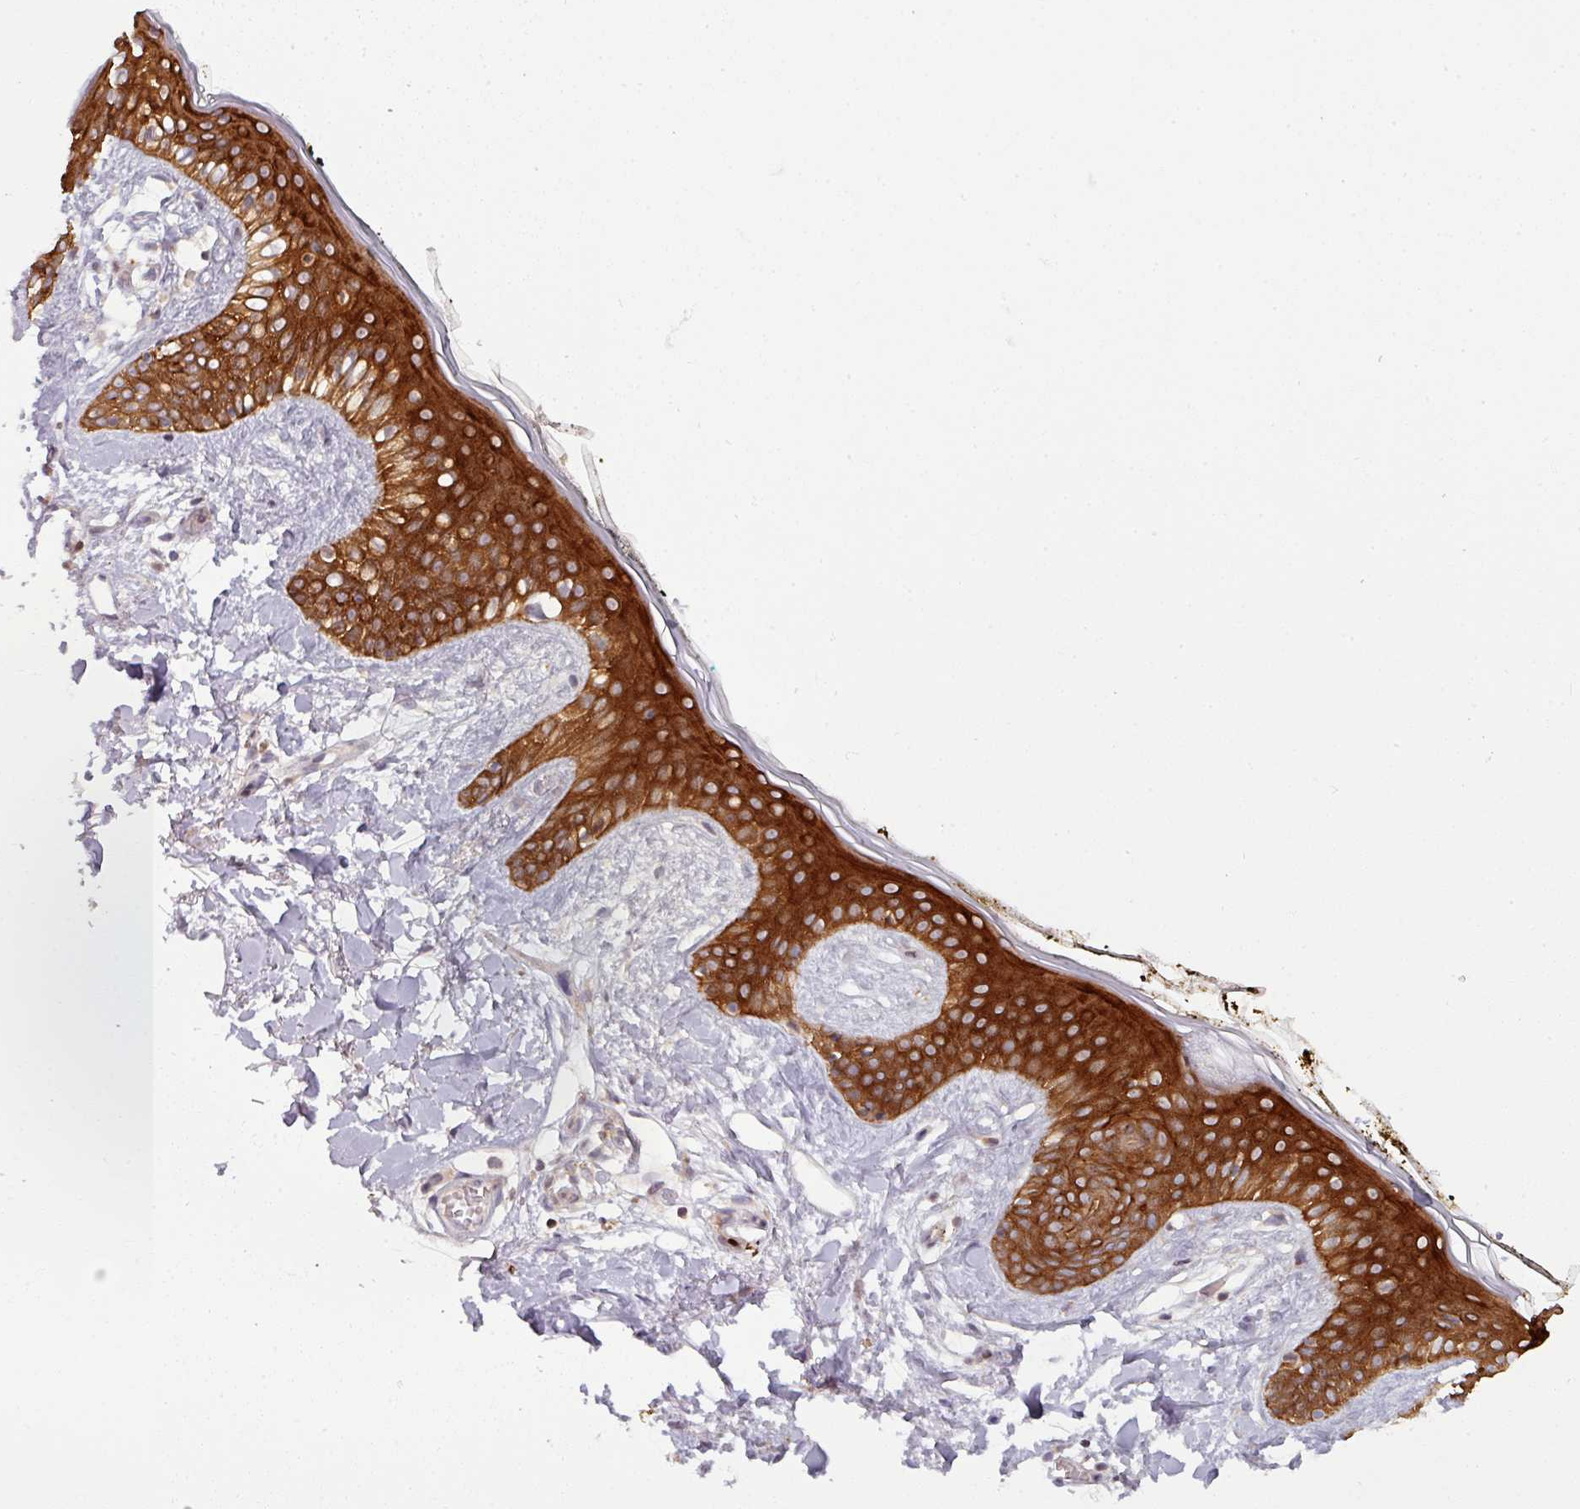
{"staining": {"intensity": "weak", "quantity": ">75%", "location": "cytoplasmic/membranous"}, "tissue": "skin", "cell_type": "Fibroblasts", "image_type": "normal", "snomed": [{"axis": "morphology", "description": "Normal tissue, NOS"}, {"axis": "topography", "description": "Skin"}], "caption": "This is an image of IHC staining of benign skin, which shows weak expression in the cytoplasmic/membranous of fibroblasts.", "gene": "TUSC3", "patient": {"sex": "female", "age": 34}}